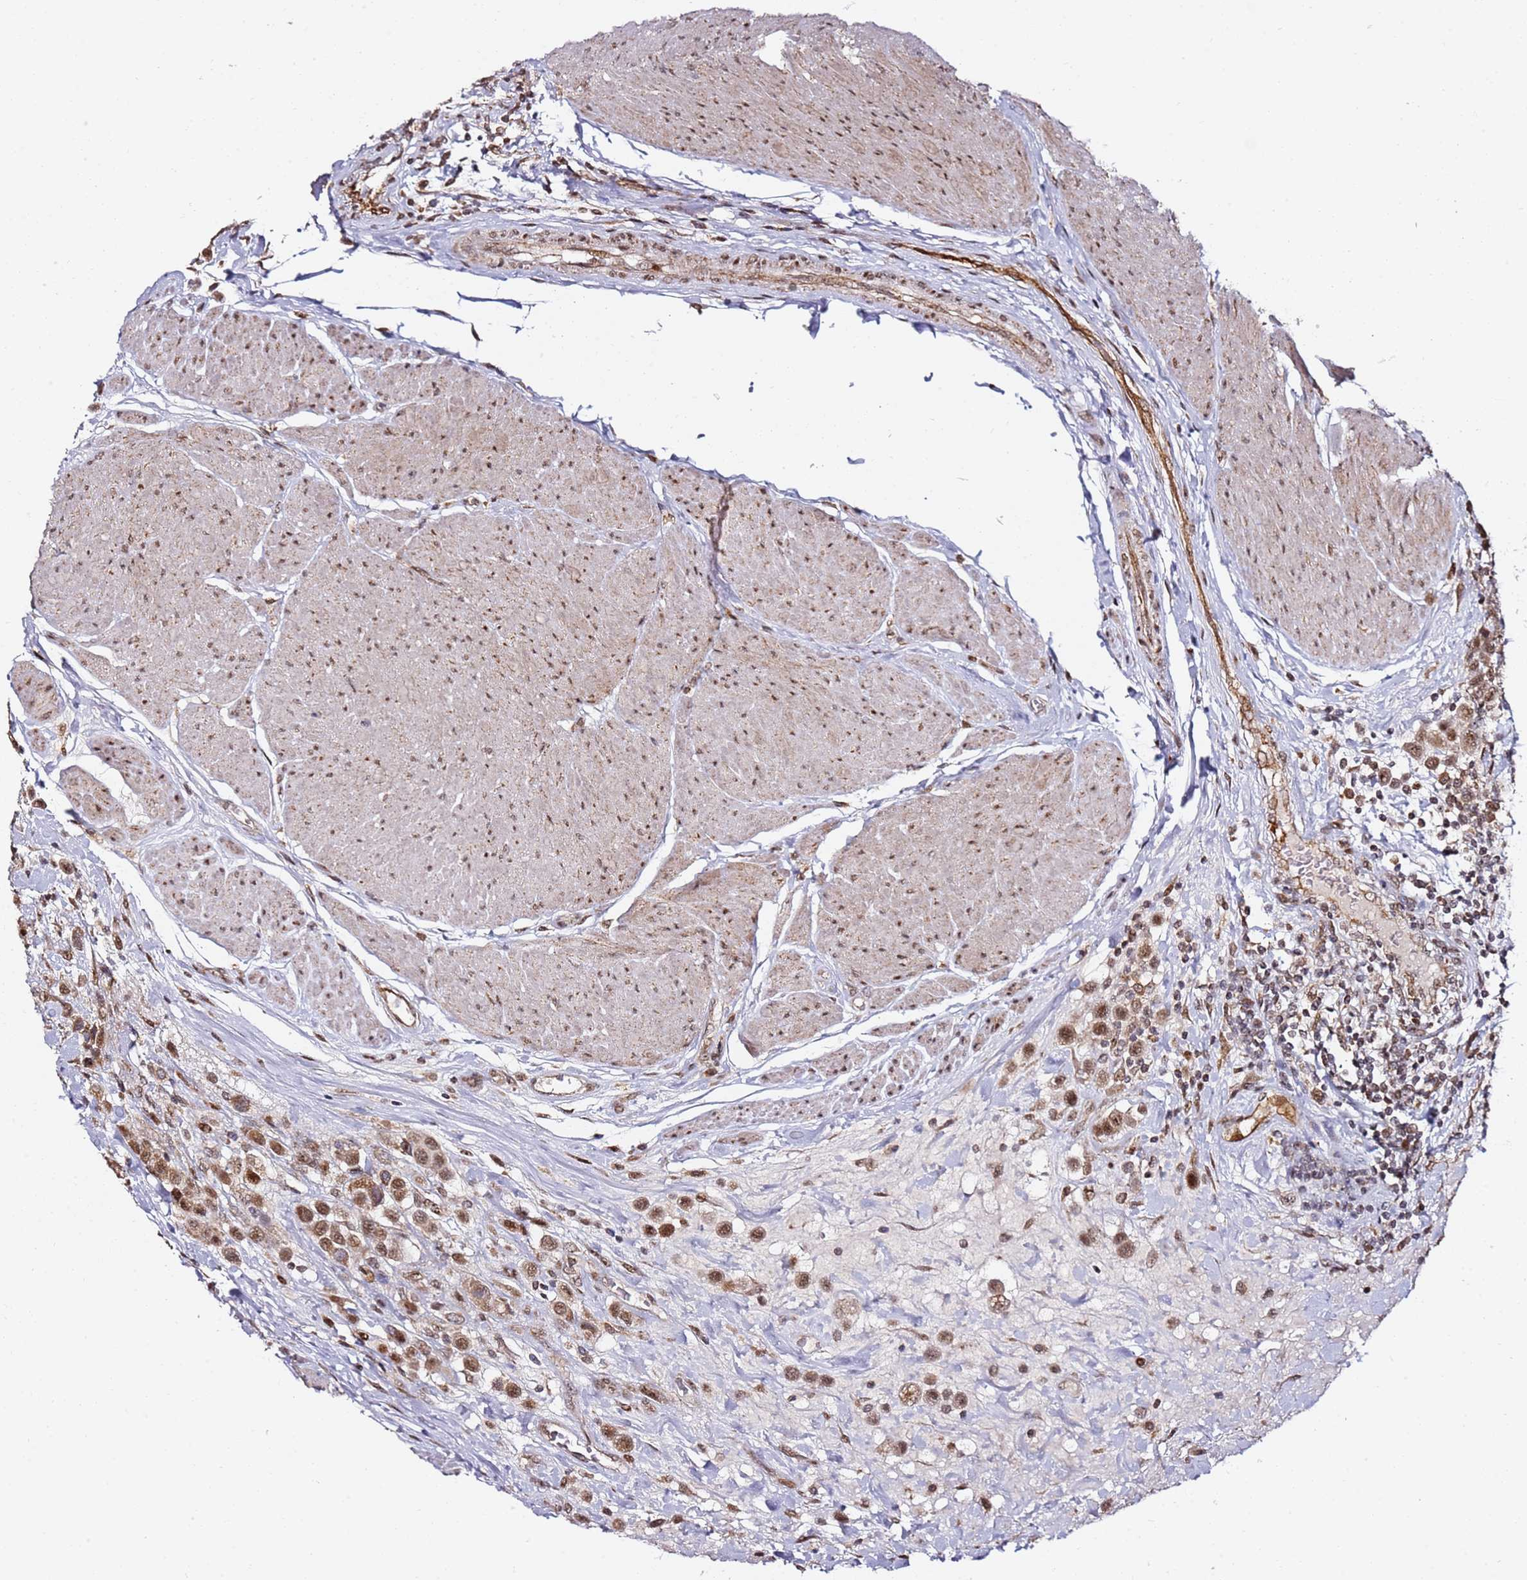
{"staining": {"intensity": "moderate", "quantity": ">75%", "location": "nuclear"}, "tissue": "urothelial cancer", "cell_type": "Tumor cells", "image_type": "cancer", "snomed": [{"axis": "morphology", "description": "Urothelial carcinoma, High grade"}, {"axis": "topography", "description": "Urinary bladder"}], "caption": "The photomicrograph exhibits staining of urothelial cancer, revealing moderate nuclear protein staining (brown color) within tumor cells.", "gene": "TP53AIP1", "patient": {"sex": "male", "age": 50}}